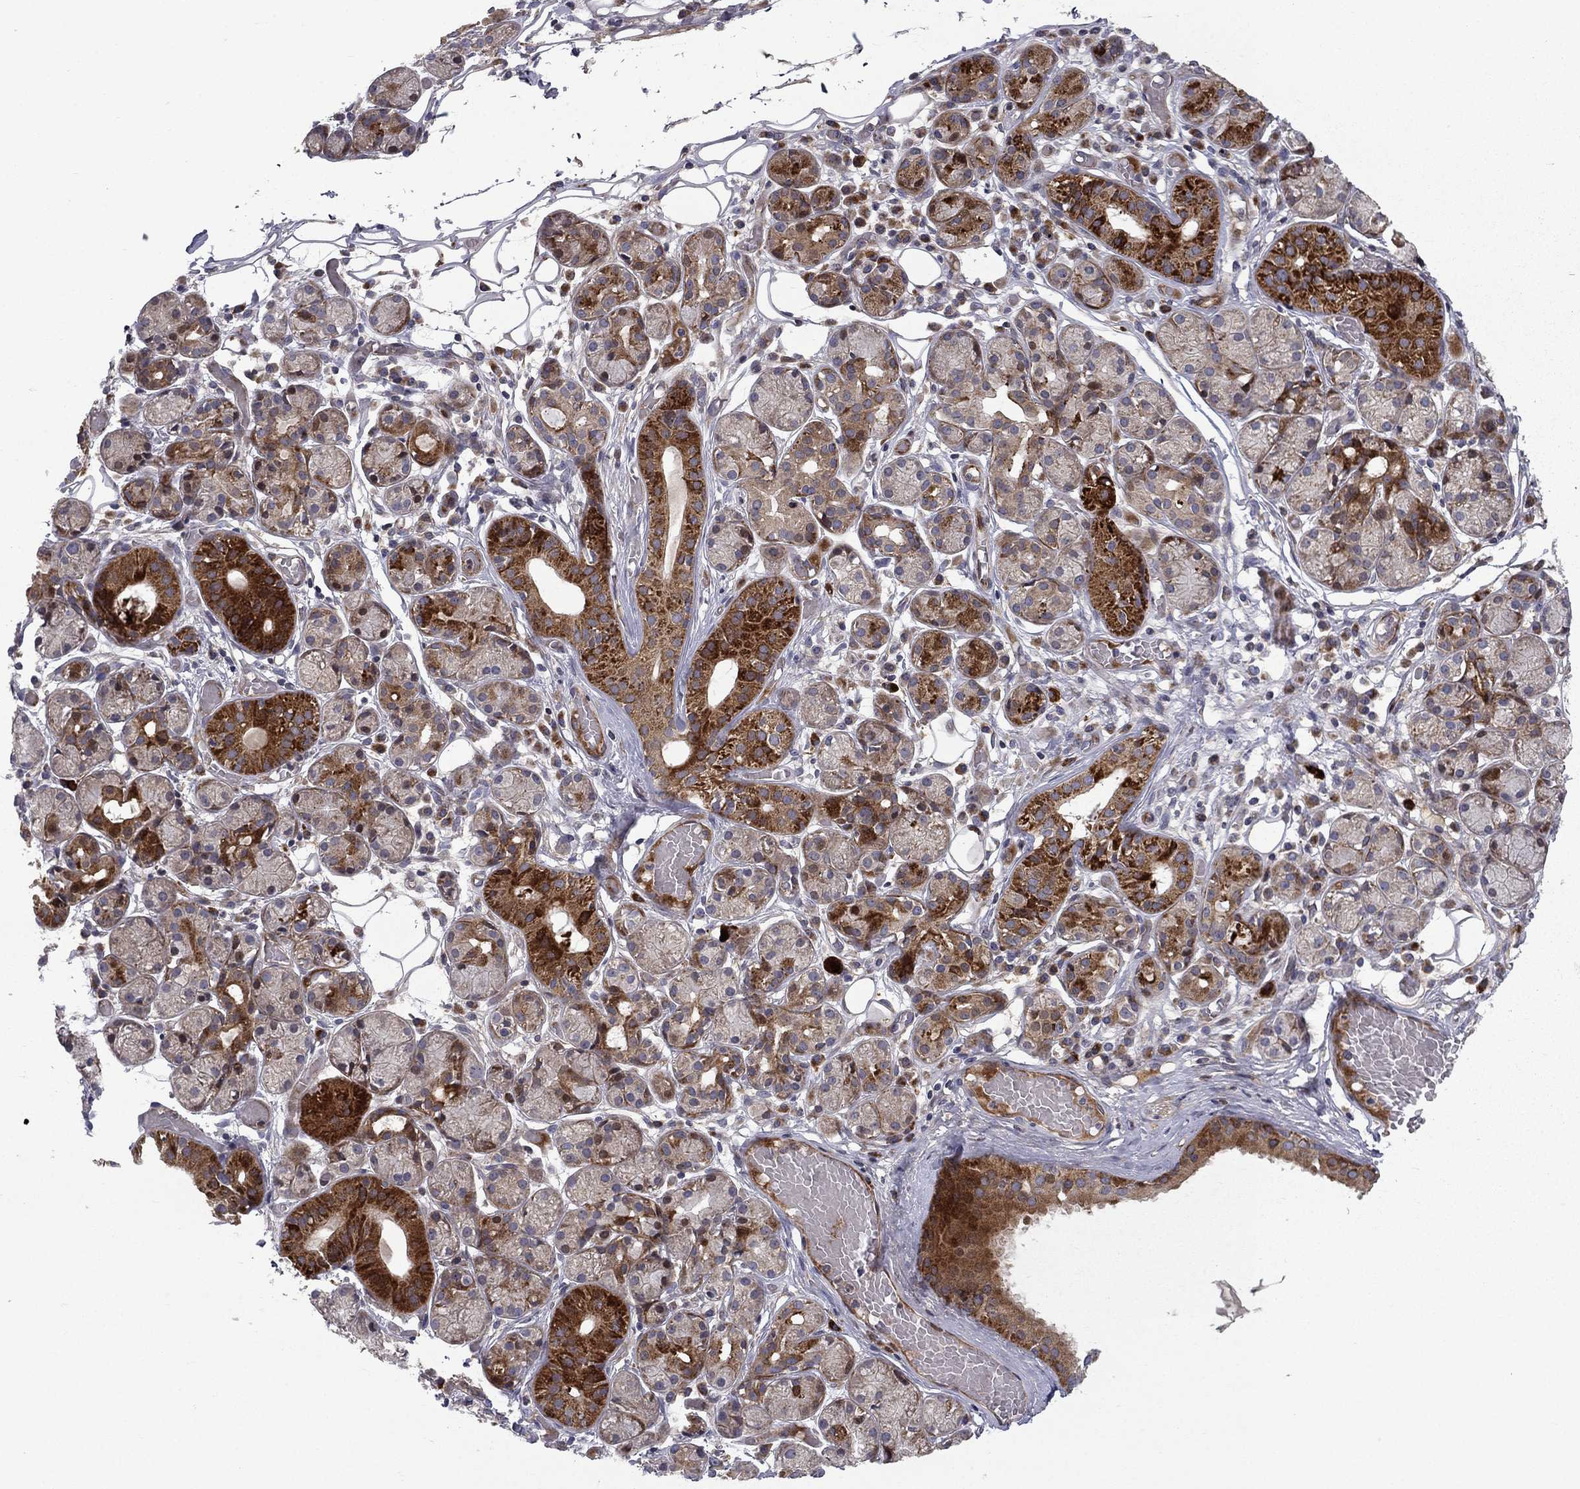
{"staining": {"intensity": "strong", "quantity": "<25%", "location": "cytoplasmic/membranous"}, "tissue": "salivary gland", "cell_type": "Glandular cells", "image_type": "normal", "snomed": [{"axis": "morphology", "description": "Normal tissue, NOS"}, {"axis": "topography", "description": "Salivary gland"}, {"axis": "topography", "description": "Peripheral nerve tissue"}], "caption": "Immunohistochemical staining of unremarkable human salivary gland reveals <25% levels of strong cytoplasmic/membranous protein expression in about <25% of glandular cells. (DAB IHC, brown staining for protein, blue staining for nuclei).", "gene": "MIOS", "patient": {"sex": "male", "age": 71}}